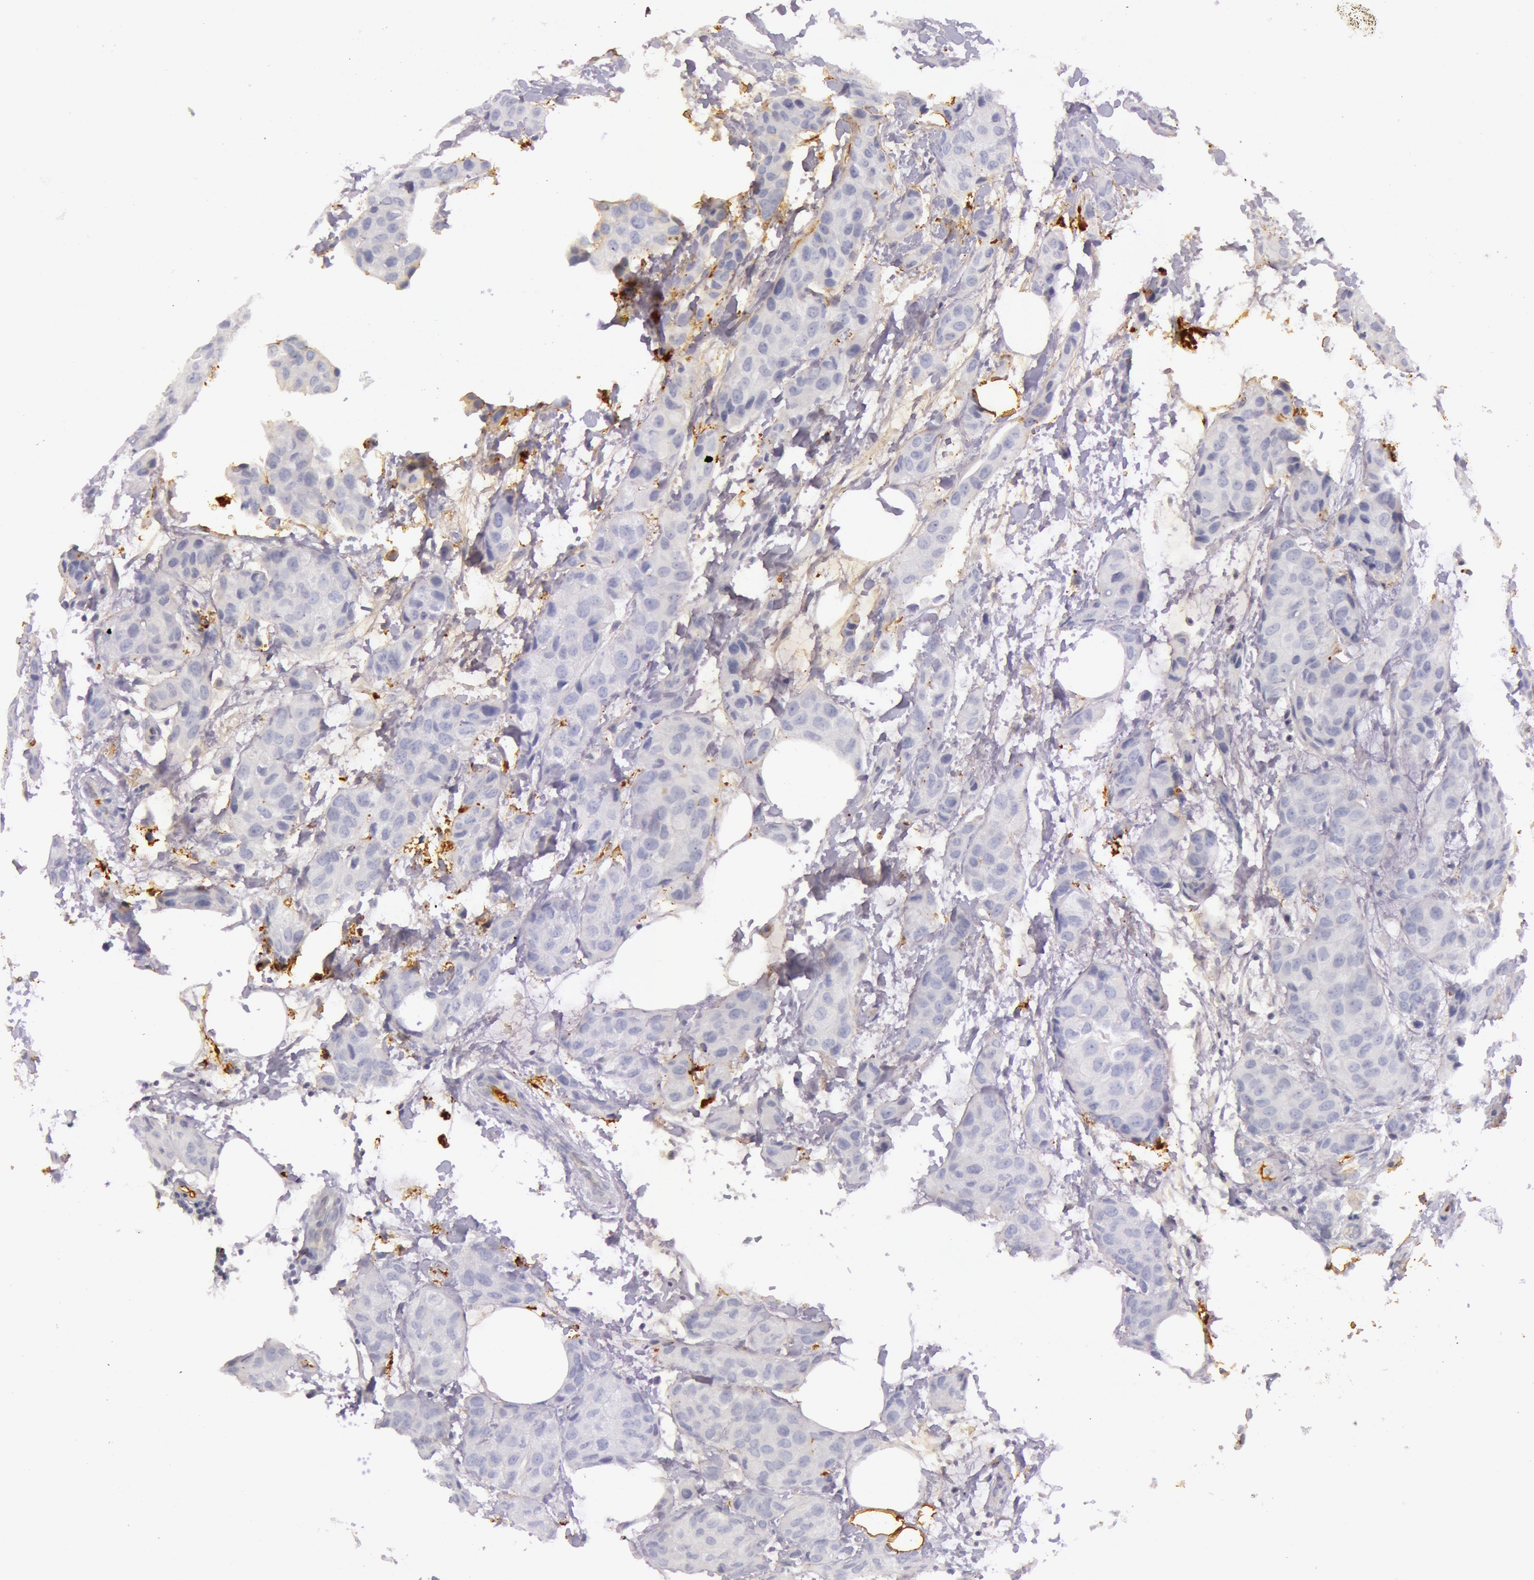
{"staining": {"intensity": "negative", "quantity": "none", "location": "none"}, "tissue": "breast cancer", "cell_type": "Tumor cells", "image_type": "cancer", "snomed": [{"axis": "morphology", "description": "Duct carcinoma"}, {"axis": "topography", "description": "Breast"}], "caption": "Immunohistochemistry photomicrograph of human breast infiltrating ductal carcinoma stained for a protein (brown), which reveals no staining in tumor cells.", "gene": "C4BPA", "patient": {"sex": "female", "age": 68}}